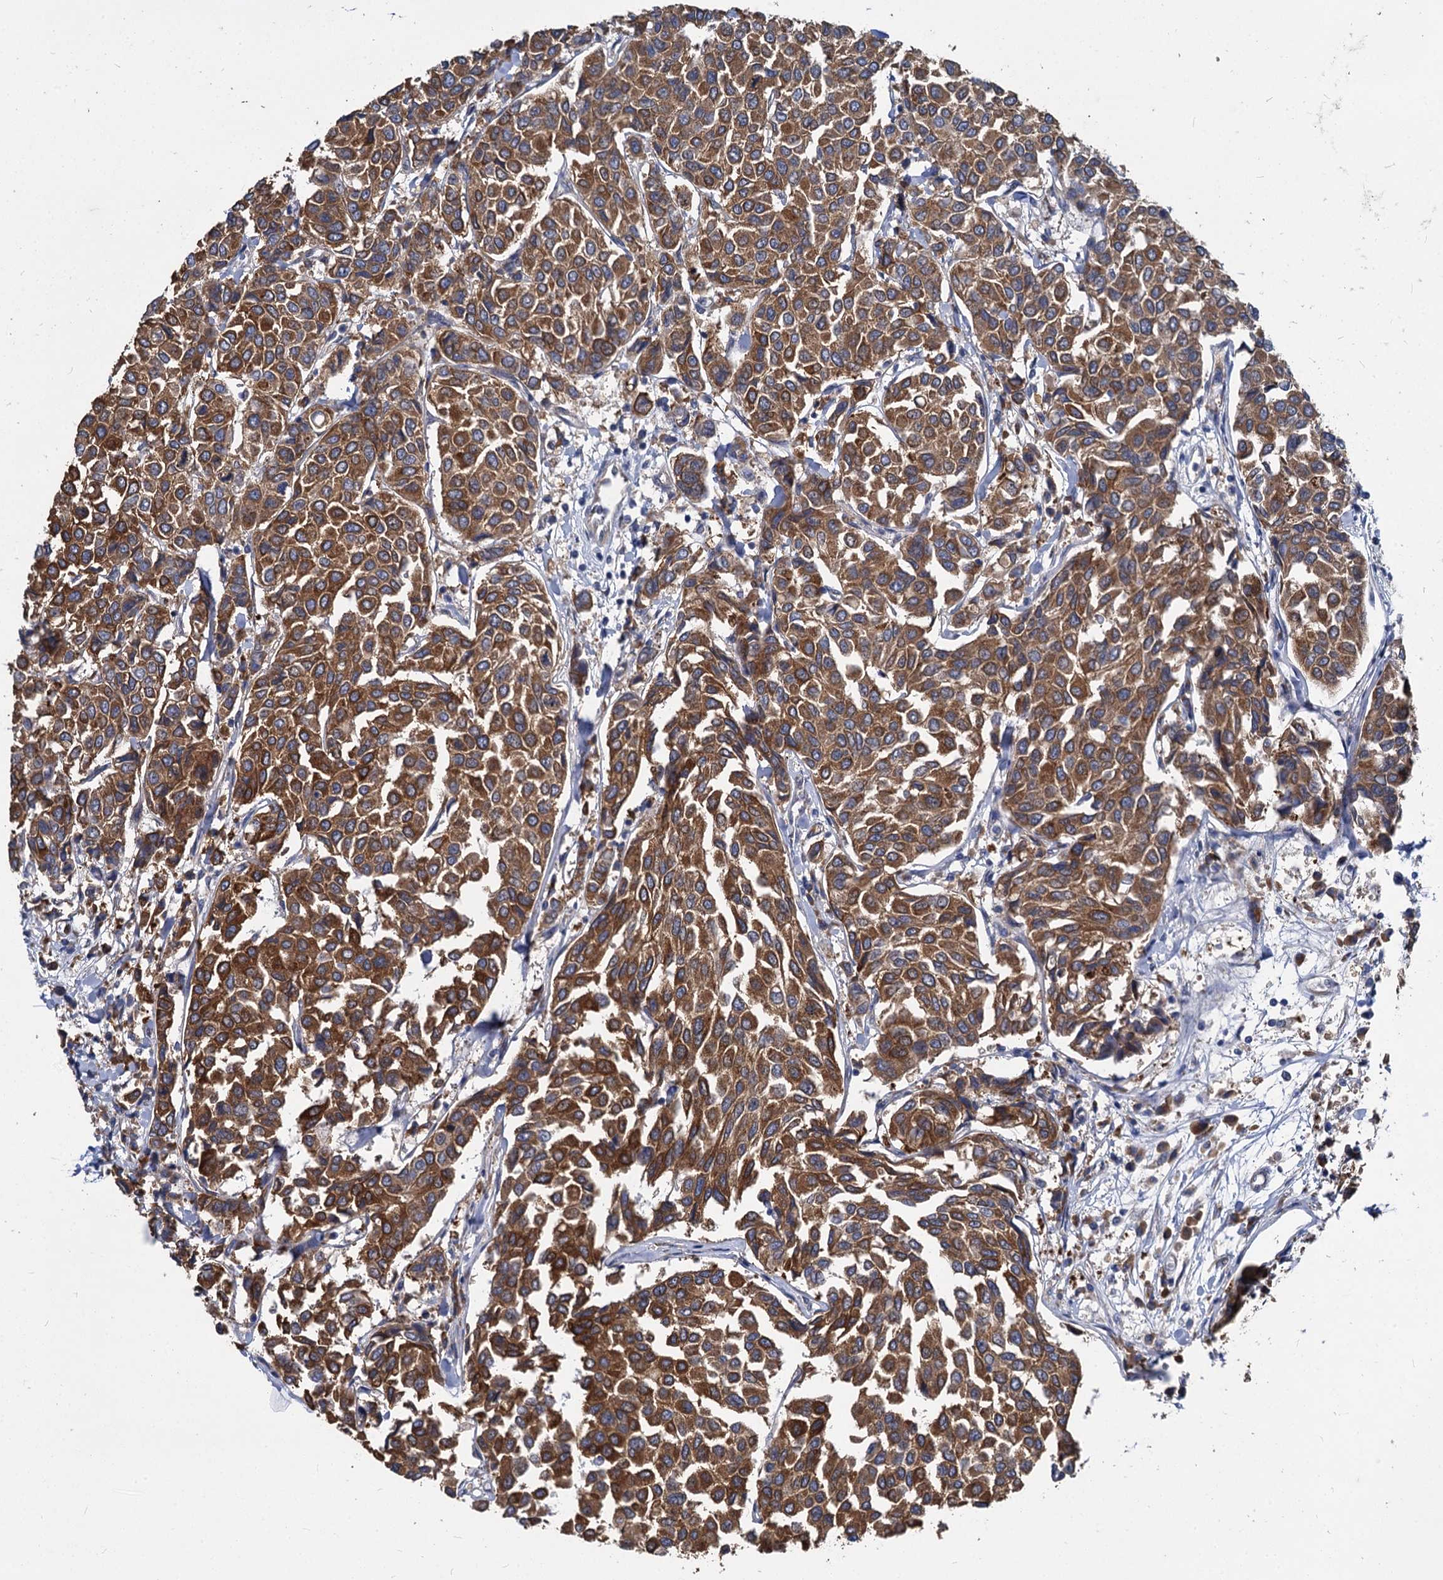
{"staining": {"intensity": "strong", "quantity": ">75%", "location": "cytoplasmic/membranous"}, "tissue": "breast cancer", "cell_type": "Tumor cells", "image_type": "cancer", "snomed": [{"axis": "morphology", "description": "Duct carcinoma"}, {"axis": "topography", "description": "Breast"}], "caption": "Protein expression by IHC demonstrates strong cytoplasmic/membranous staining in approximately >75% of tumor cells in invasive ductal carcinoma (breast).", "gene": "EIF2B2", "patient": {"sex": "female", "age": 55}}